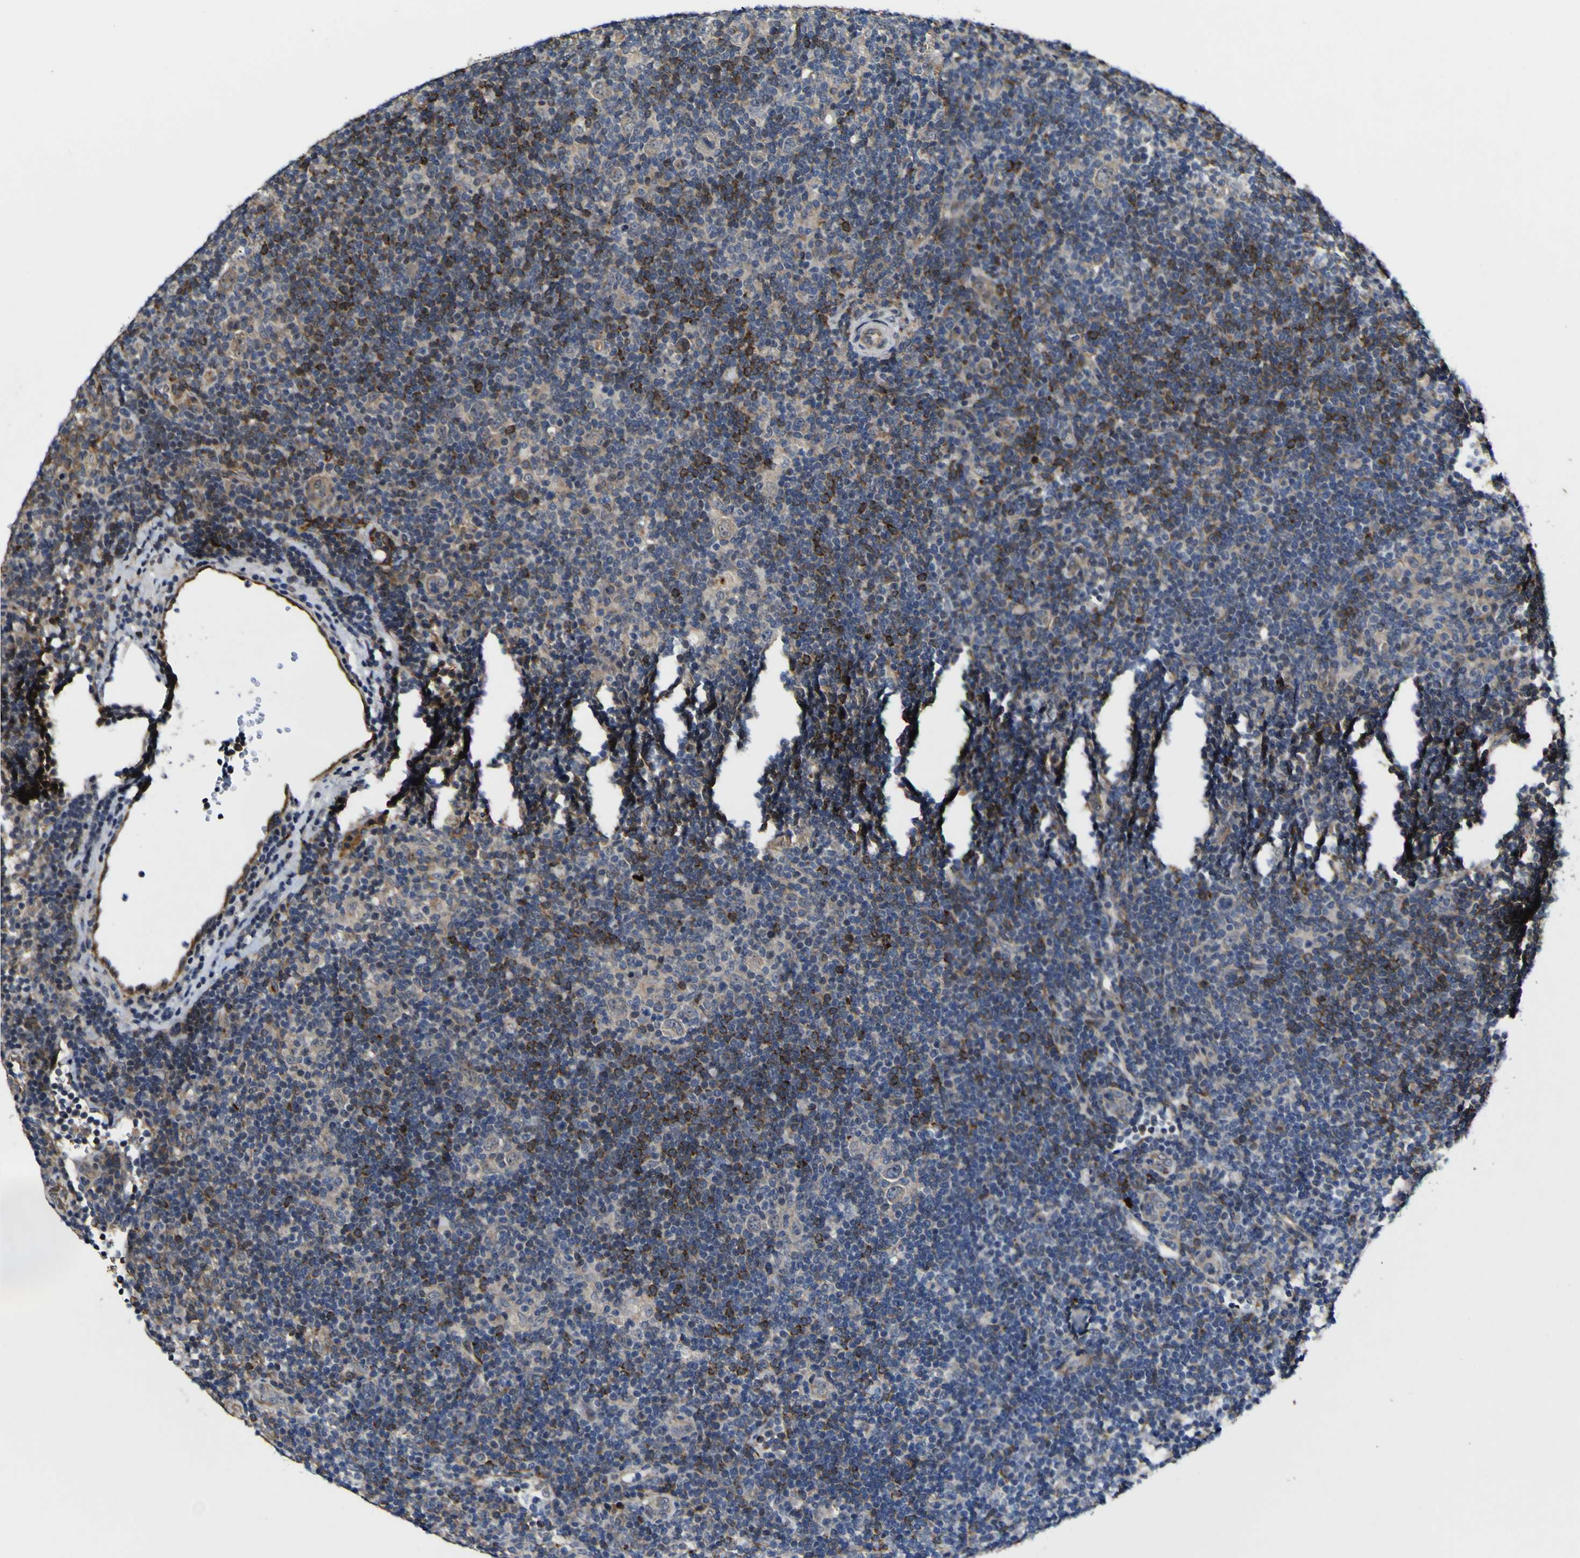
{"staining": {"intensity": "weak", "quantity": ">75%", "location": "cytoplasmic/membranous"}, "tissue": "lymphoma", "cell_type": "Tumor cells", "image_type": "cancer", "snomed": [{"axis": "morphology", "description": "Hodgkin's disease, NOS"}, {"axis": "topography", "description": "Lymph node"}], "caption": "Weak cytoplasmic/membranous expression for a protein is appreciated in about >75% of tumor cells of Hodgkin's disease using IHC.", "gene": "CCL2", "patient": {"sex": "female", "age": 57}}